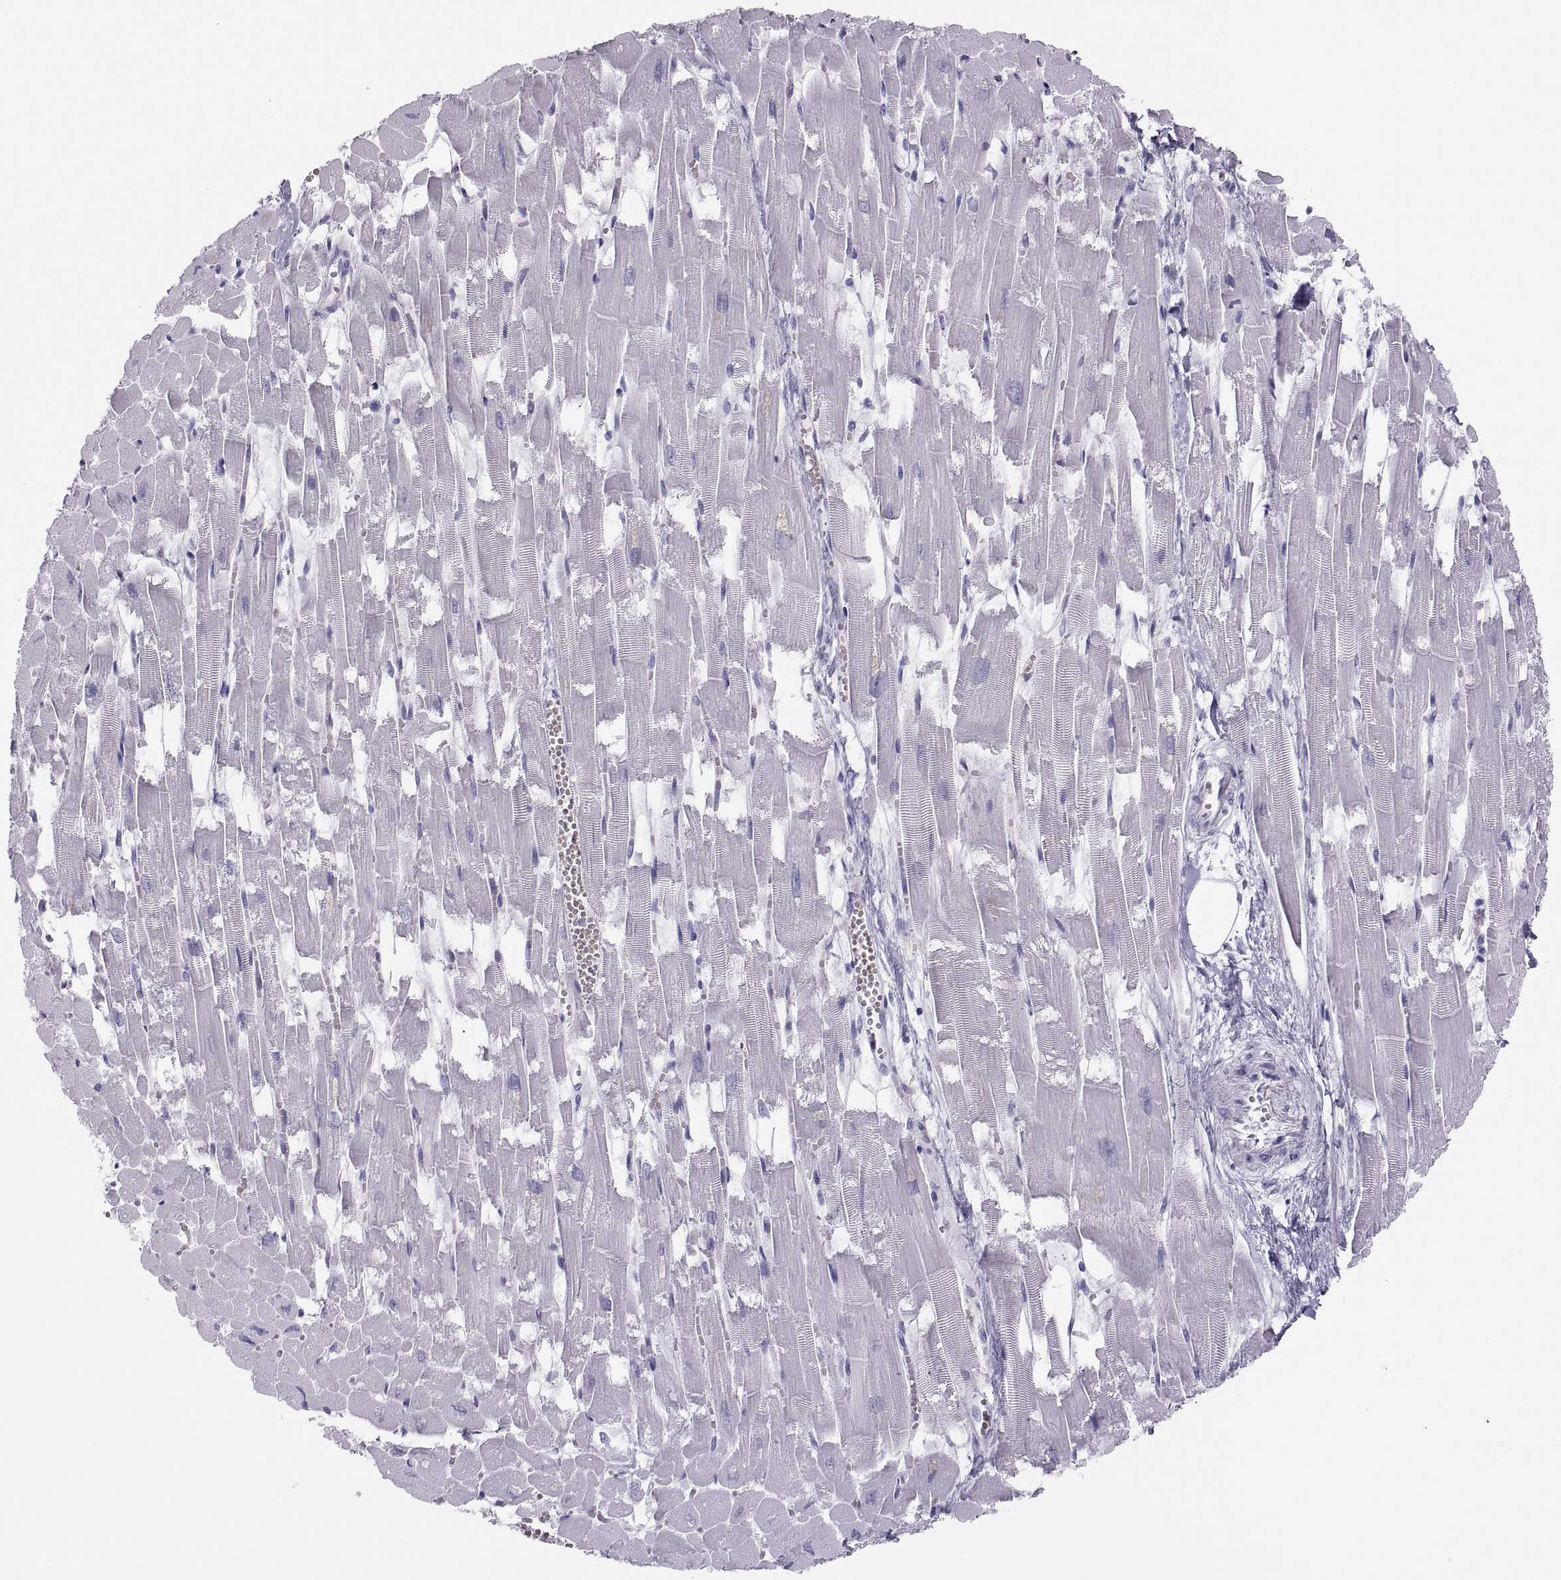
{"staining": {"intensity": "negative", "quantity": "none", "location": "none"}, "tissue": "heart muscle", "cell_type": "Cardiomyocytes", "image_type": "normal", "snomed": [{"axis": "morphology", "description": "Normal tissue, NOS"}, {"axis": "topography", "description": "Heart"}], "caption": "A high-resolution image shows immunohistochemistry (IHC) staining of normal heart muscle, which shows no significant expression in cardiomyocytes. (DAB (3,3'-diaminobenzidine) immunohistochemistry visualized using brightfield microscopy, high magnification).", "gene": "SEMG1", "patient": {"sex": "female", "age": 52}}